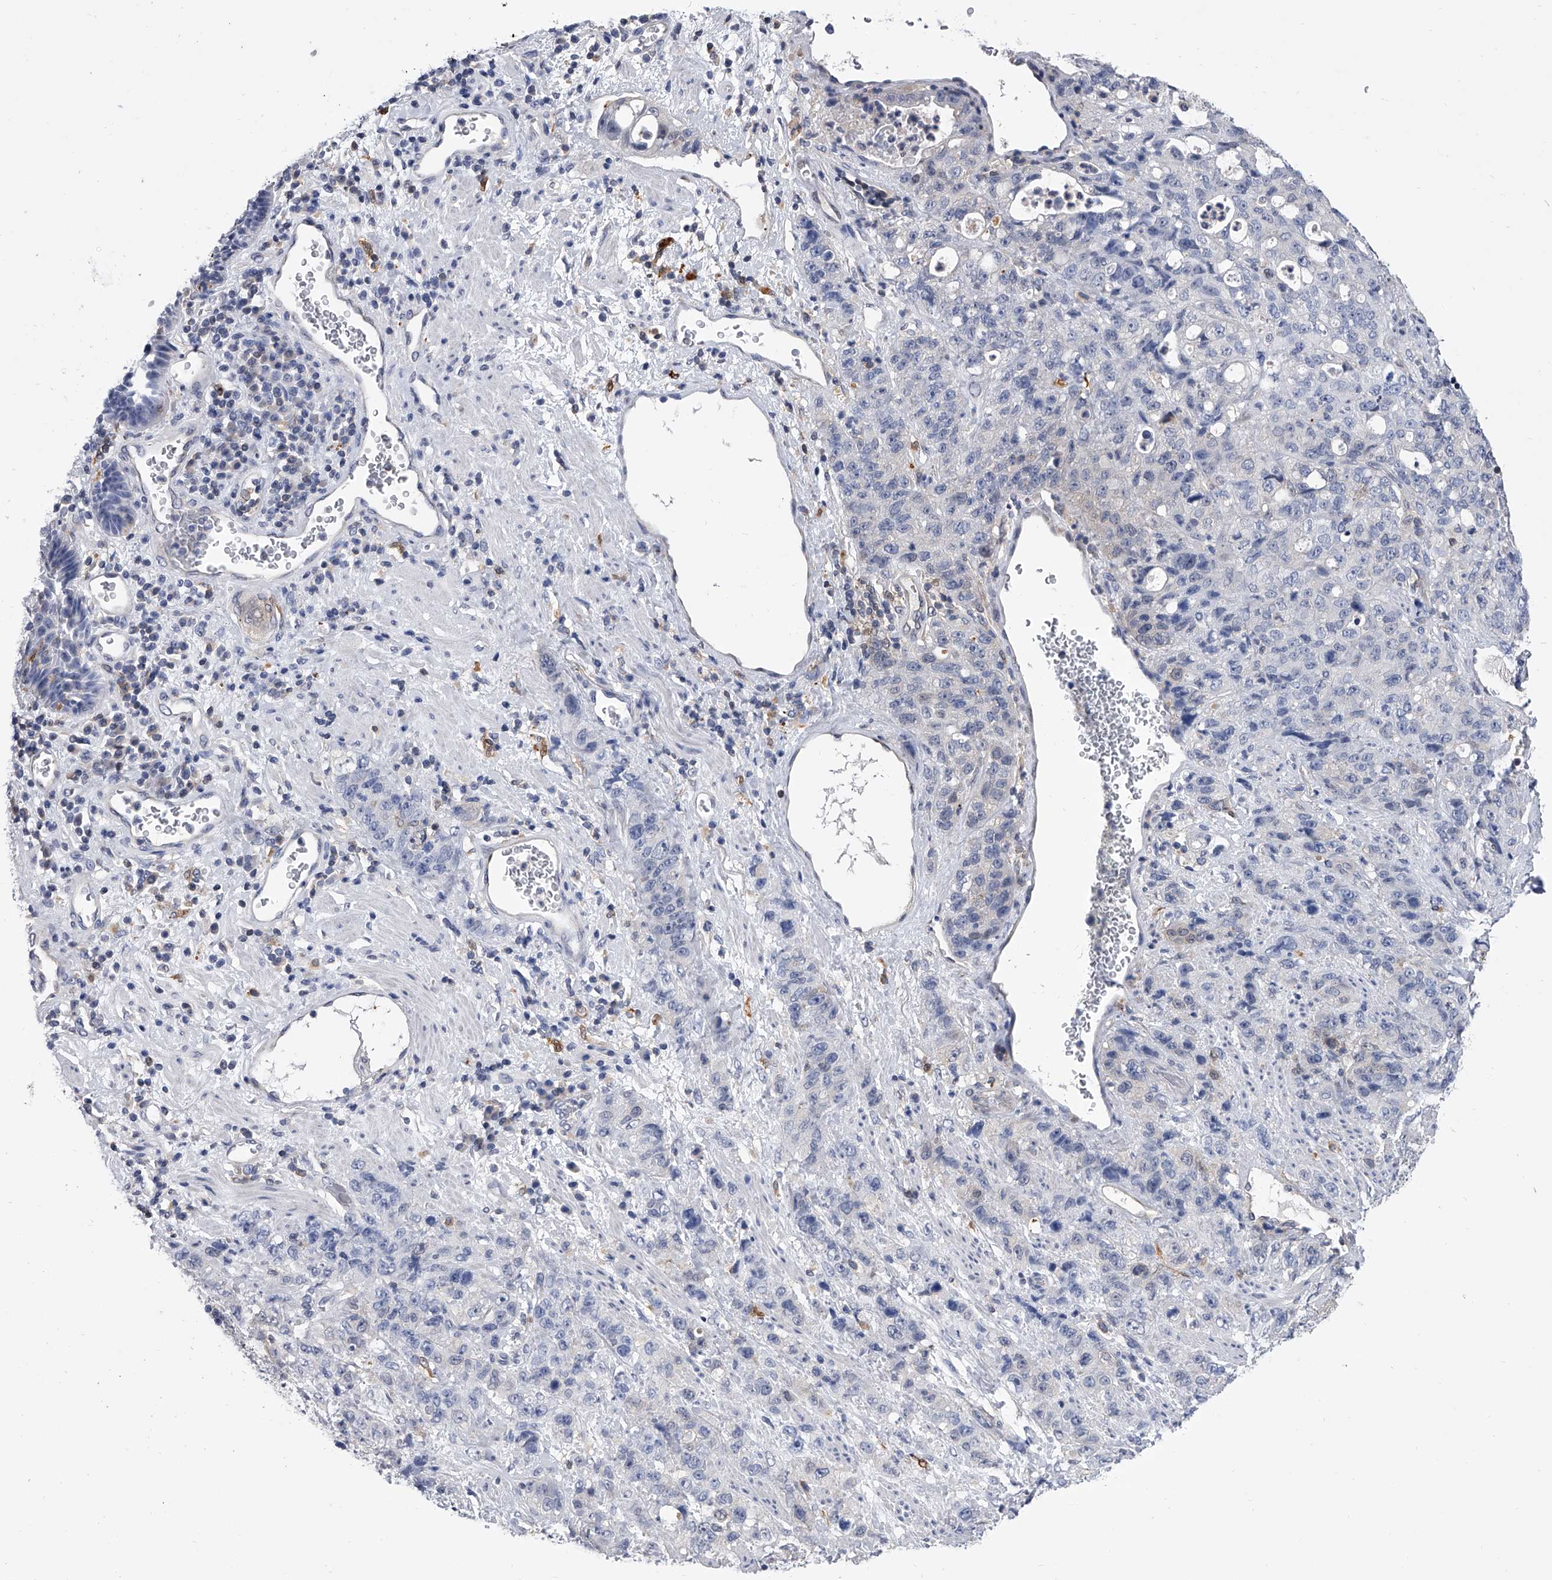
{"staining": {"intensity": "negative", "quantity": "none", "location": "none"}, "tissue": "stomach cancer", "cell_type": "Tumor cells", "image_type": "cancer", "snomed": [{"axis": "morphology", "description": "Adenocarcinoma, NOS"}, {"axis": "topography", "description": "Stomach"}], "caption": "Immunohistochemical staining of human stomach adenocarcinoma shows no significant expression in tumor cells.", "gene": "SERPINB9", "patient": {"sex": "male", "age": 48}}